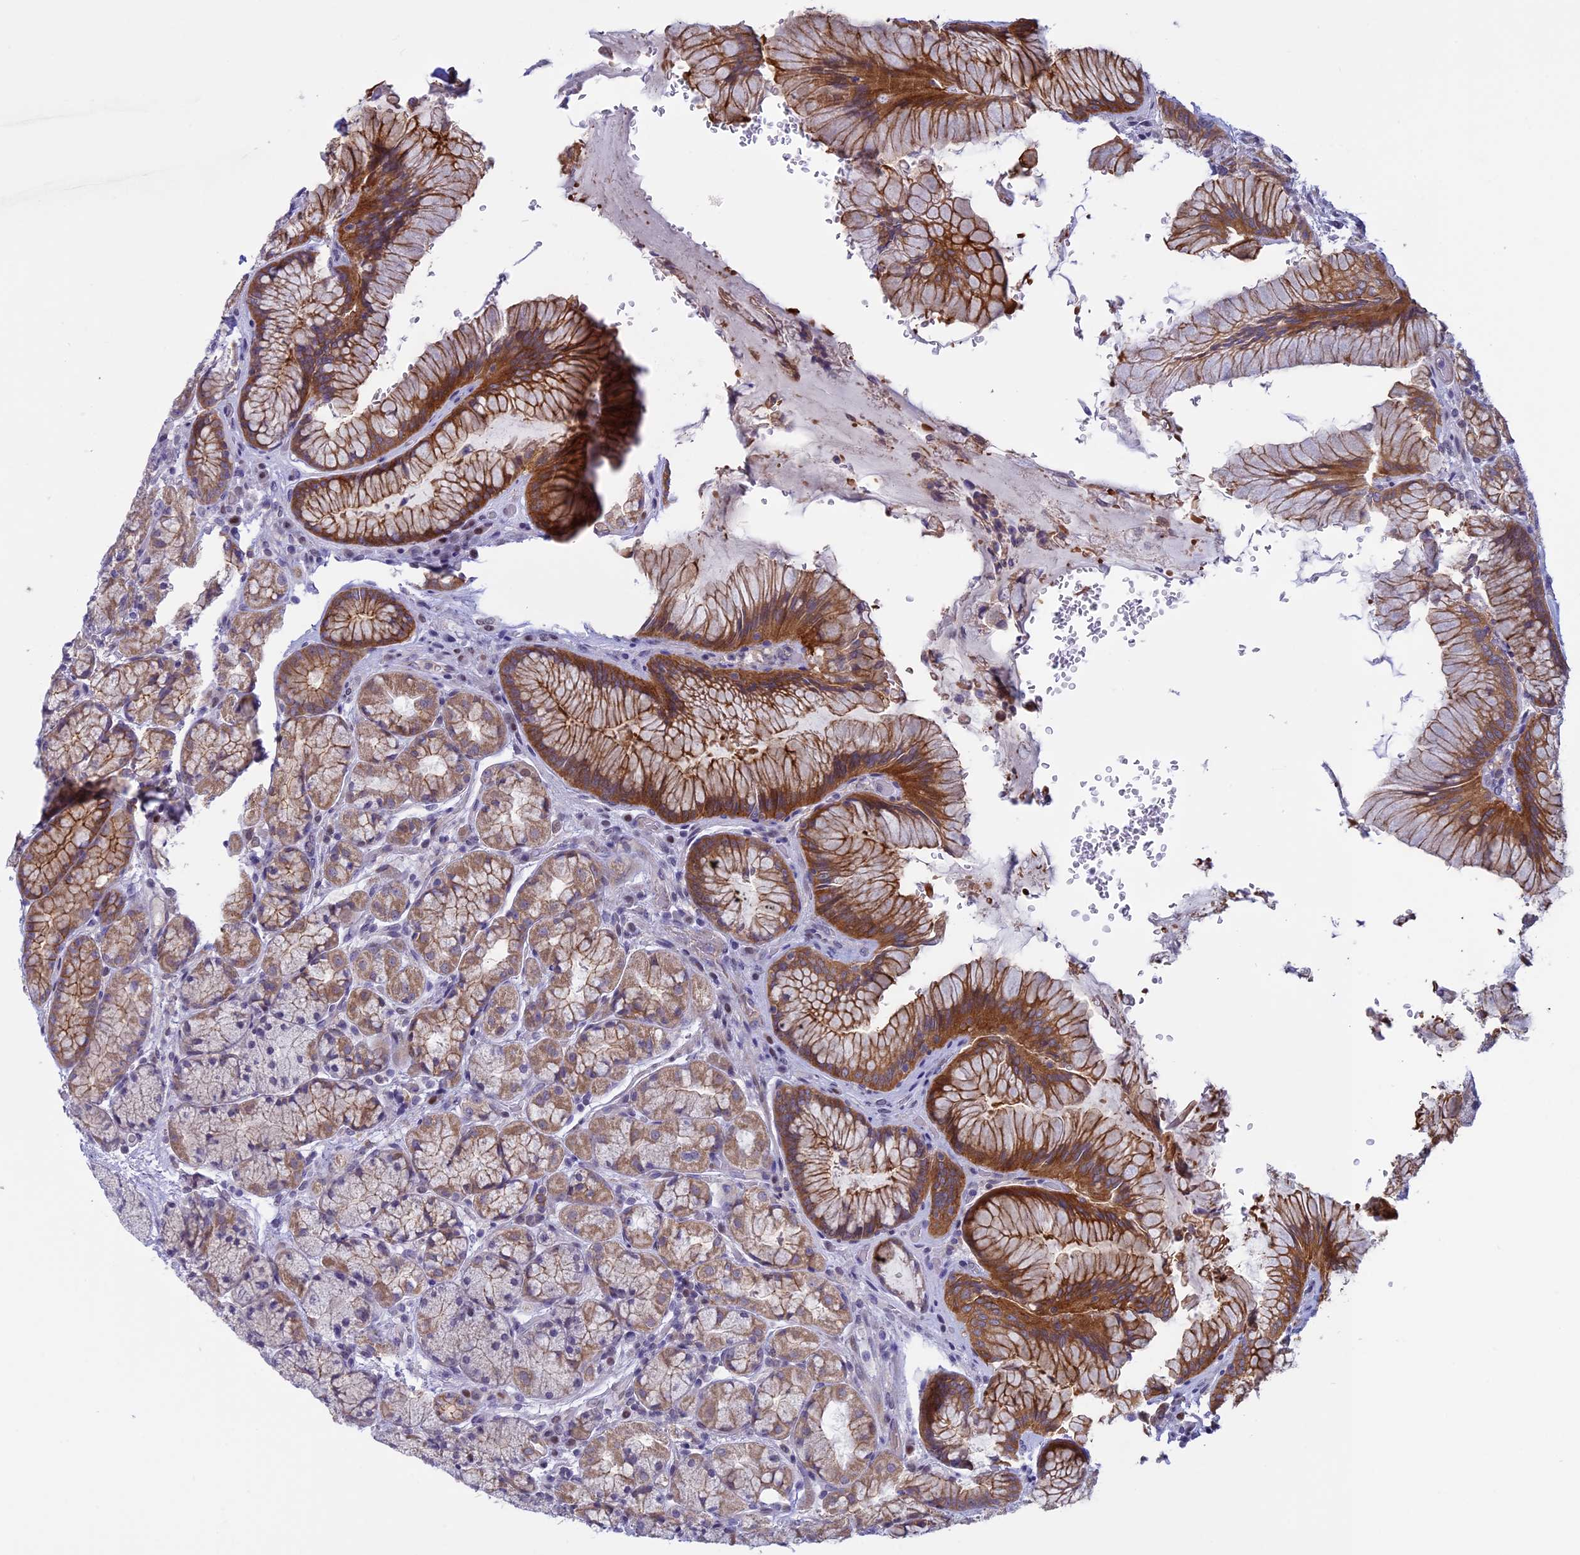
{"staining": {"intensity": "strong", "quantity": "25%-75%", "location": "cytoplasmic/membranous"}, "tissue": "stomach", "cell_type": "Glandular cells", "image_type": "normal", "snomed": [{"axis": "morphology", "description": "Normal tissue, NOS"}, {"axis": "topography", "description": "Stomach"}], "caption": "IHC (DAB) staining of normal human stomach exhibits strong cytoplasmic/membranous protein expression in approximately 25%-75% of glandular cells. (Brightfield microscopy of DAB IHC at high magnification).", "gene": "CORO2A", "patient": {"sex": "male", "age": 63}}